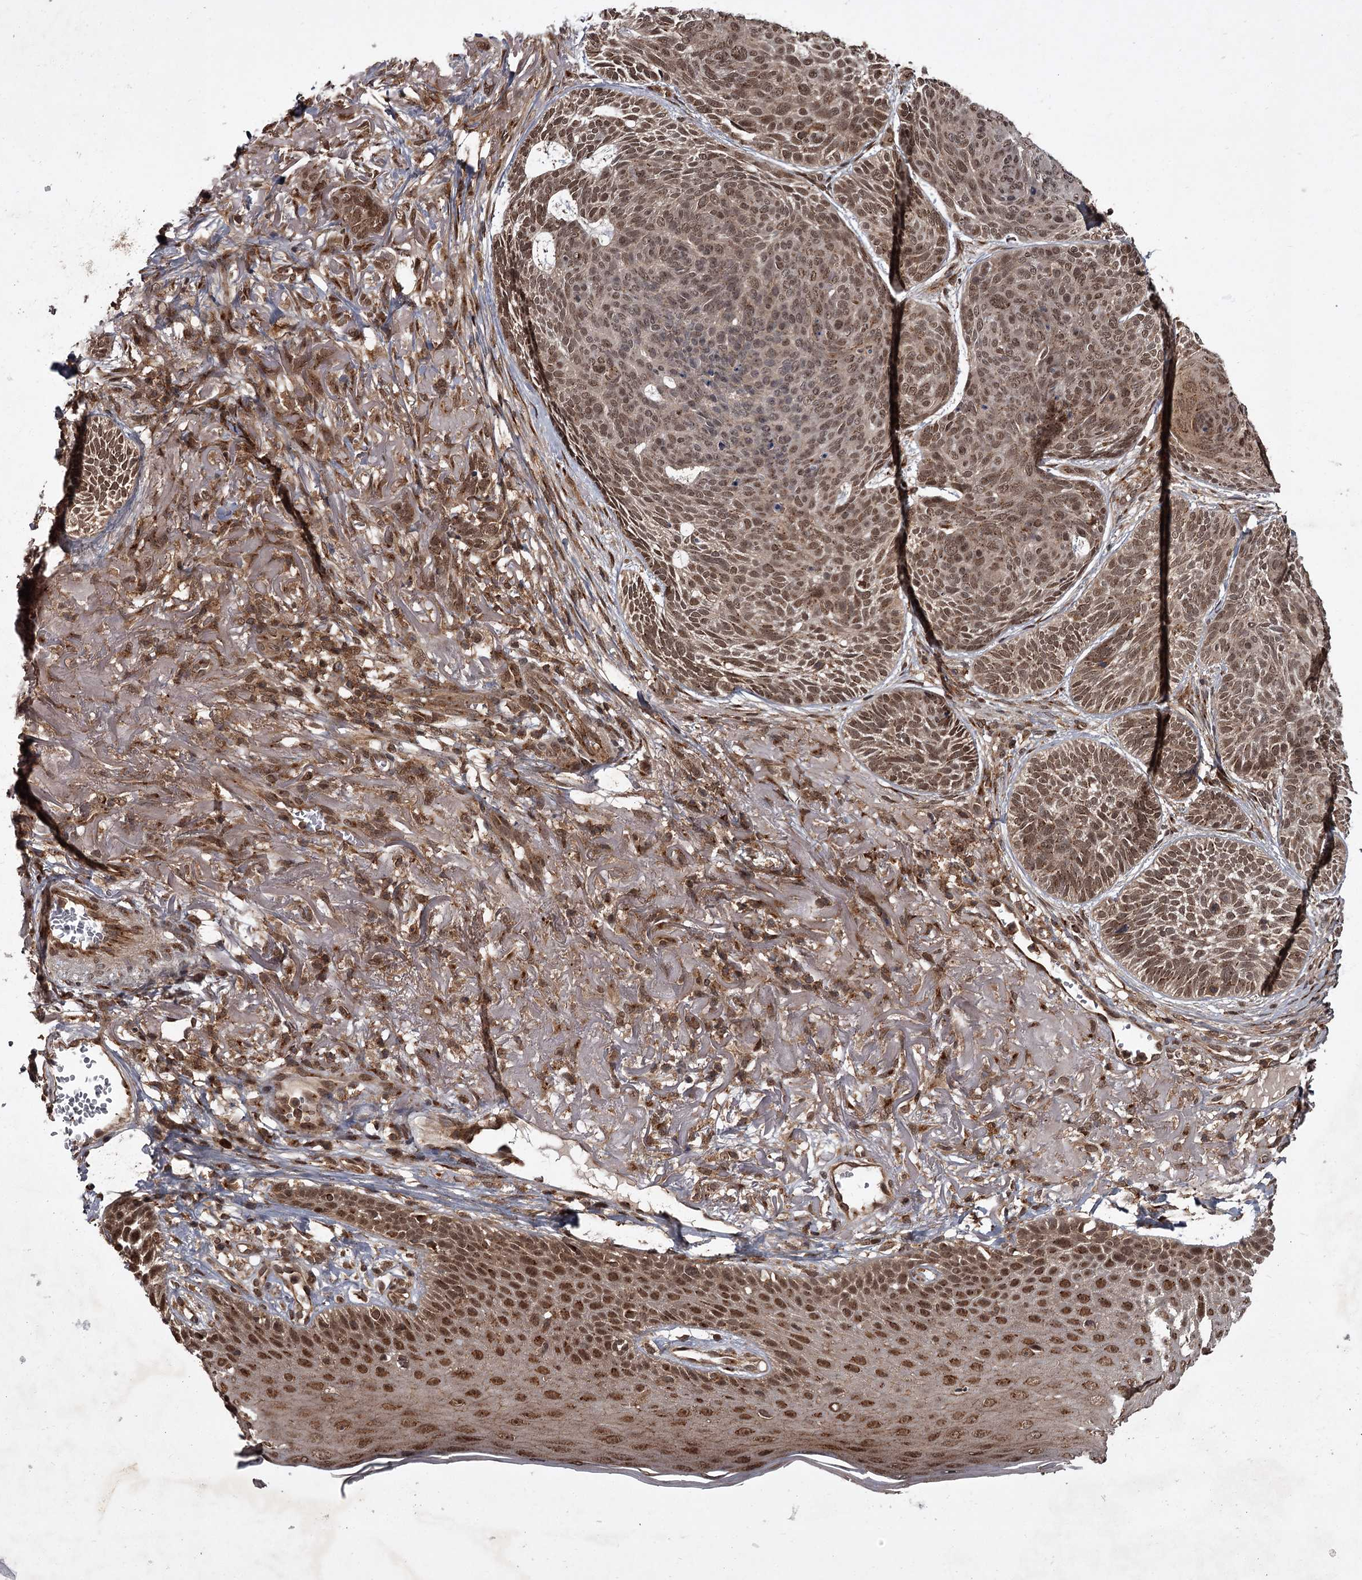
{"staining": {"intensity": "moderate", "quantity": ">75%", "location": "cytoplasmic/membranous,nuclear"}, "tissue": "skin cancer", "cell_type": "Tumor cells", "image_type": "cancer", "snomed": [{"axis": "morphology", "description": "Normal tissue, NOS"}, {"axis": "morphology", "description": "Basal cell carcinoma"}, {"axis": "topography", "description": "Skin"}], "caption": "Immunohistochemical staining of human basal cell carcinoma (skin) exhibits medium levels of moderate cytoplasmic/membranous and nuclear expression in about >75% of tumor cells.", "gene": "TBC1D23", "patient": {"sex": "male", "age": 66}}